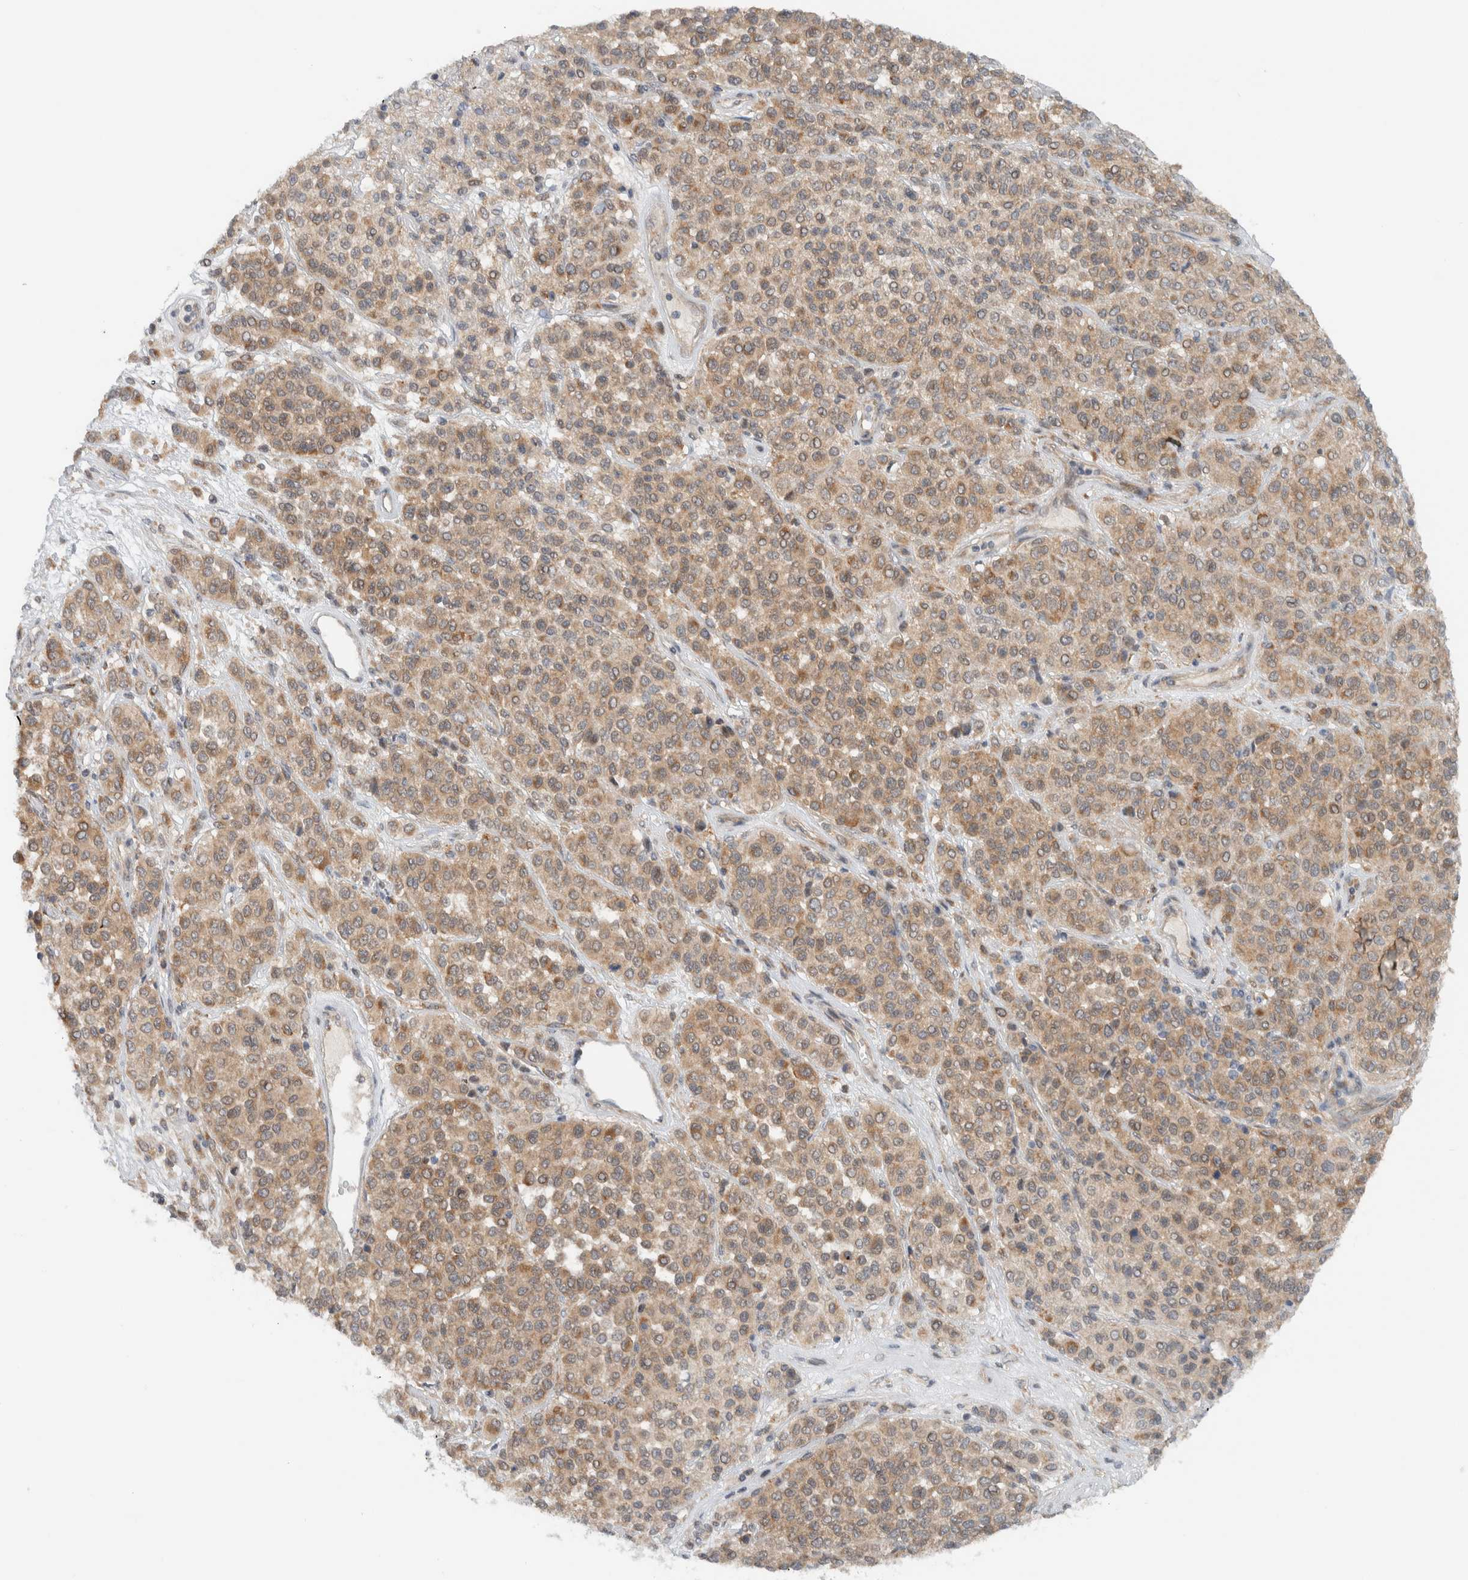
{"staining": {"intensity": "moderate", "quantity": ">75%", "location": "cytoplasmic/membranous"}, "tissue": "melanoma", "cell_type": "Tumor cells", "image_type": "cancer", "snomed": [{"axis": "morphology", "description": "Malignant melanoma, Metastatic site"}, {"axis": "topography", "description": "Pancreas"}], "caption": "A brown stain shows moderate cytoplasmic/membranous positivity of a protein in malignant melanoma (metastatic site) tumor cells. The protein is shown in brown color, while the nuclei are stained blue.", "gene": "RERE", "patient": {"sex": "female", "age": 30}}